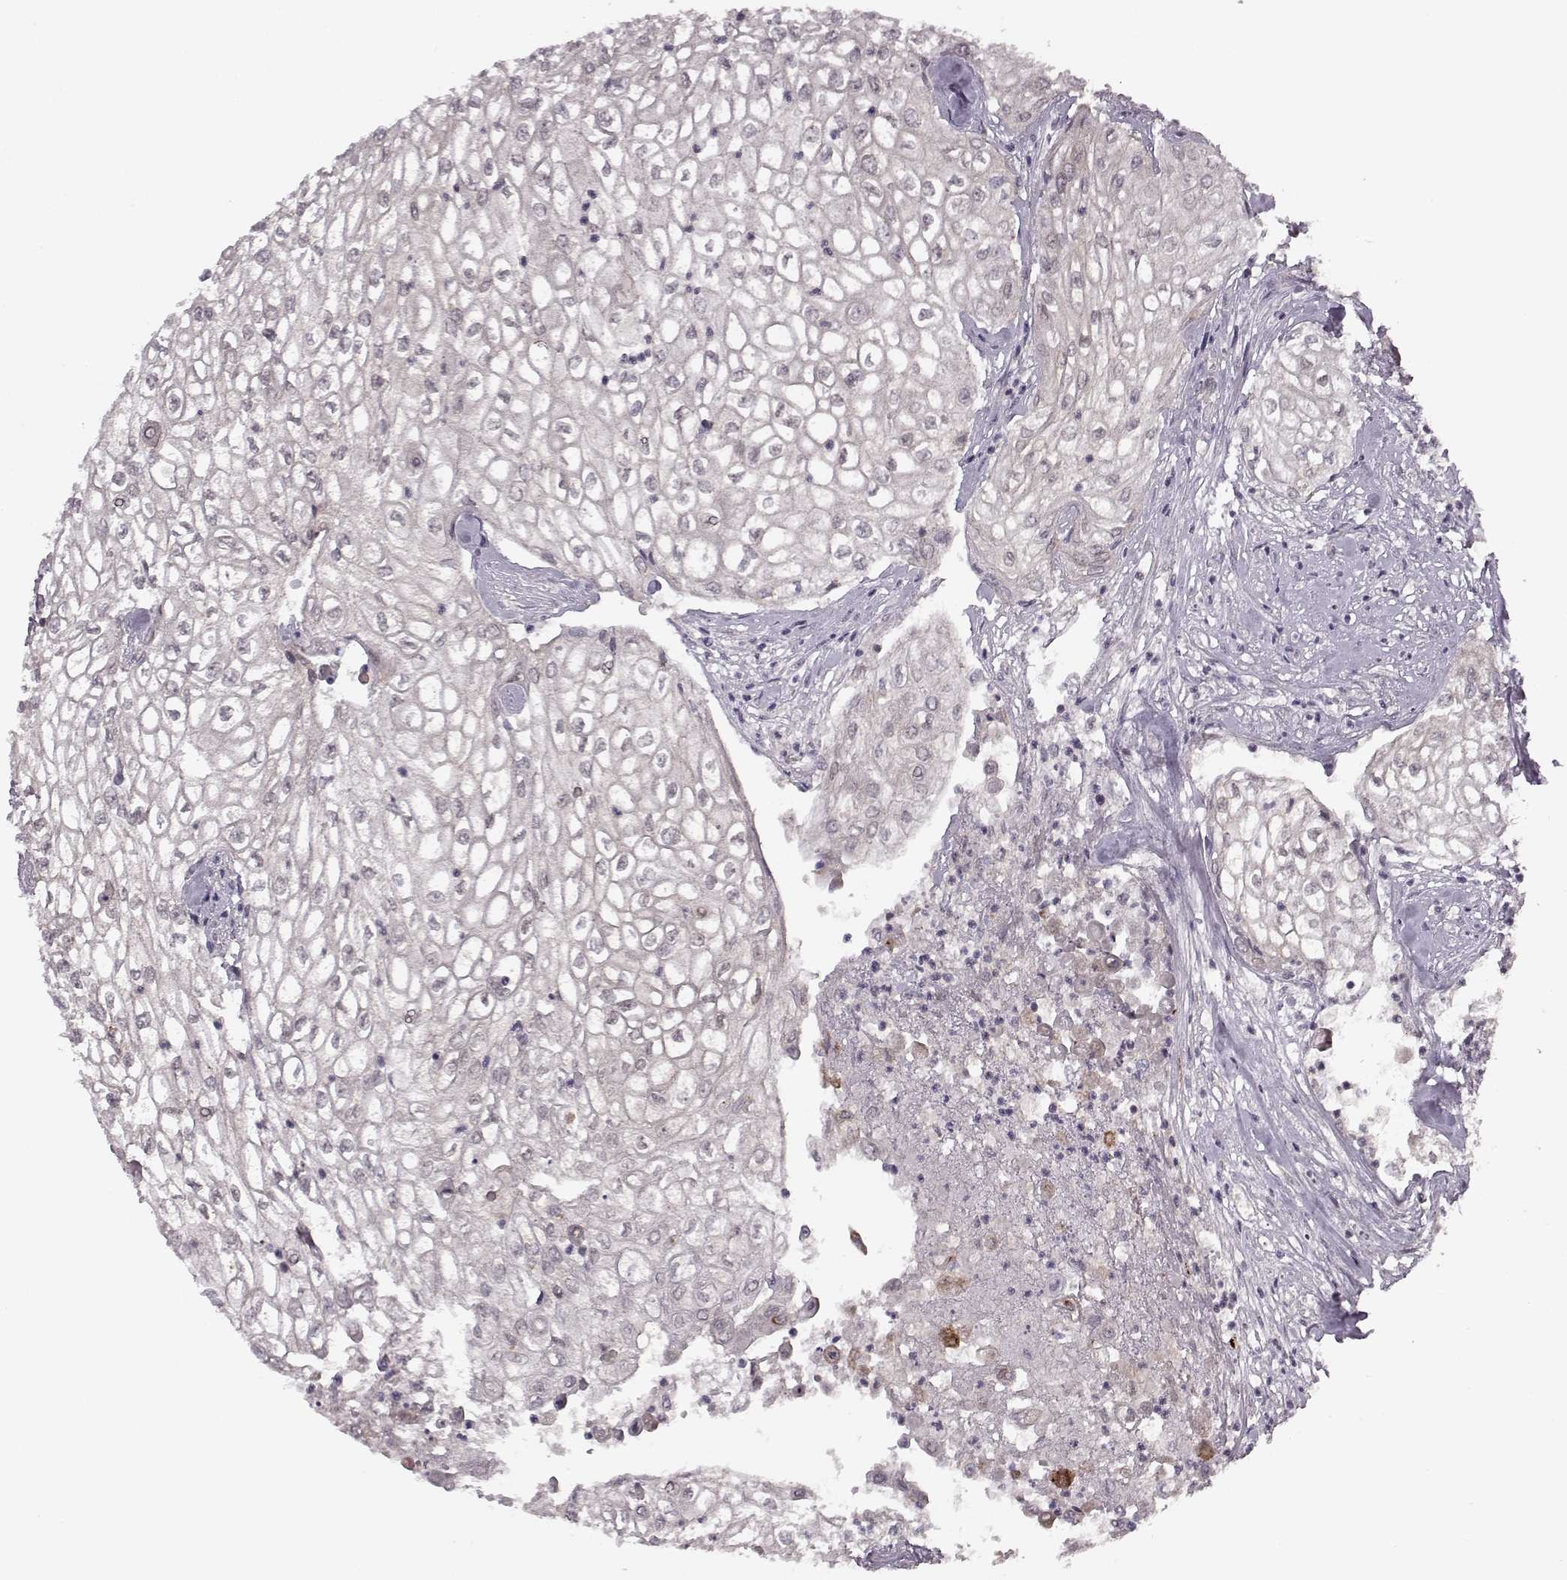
{"staining": {"intensity": "weak", "quantity": "<25%", "location": "cytoplasmic/membranous"}, "tissue": "urothelial cancer", "cell_type": "Tumor cells", "image_type": "cancer", "snomed": [{"axis": "morphology", "description": "Urothelial carcinoma, High grade"}, {"axis": "topography", "description": "Urinary bladder"}], "caption": "The histopathology image exhibits no significant positivity in tumor cells of urothelial cancer.", "gene": "SLAIN2", "patient": {"sex": "male", "age": 62}}